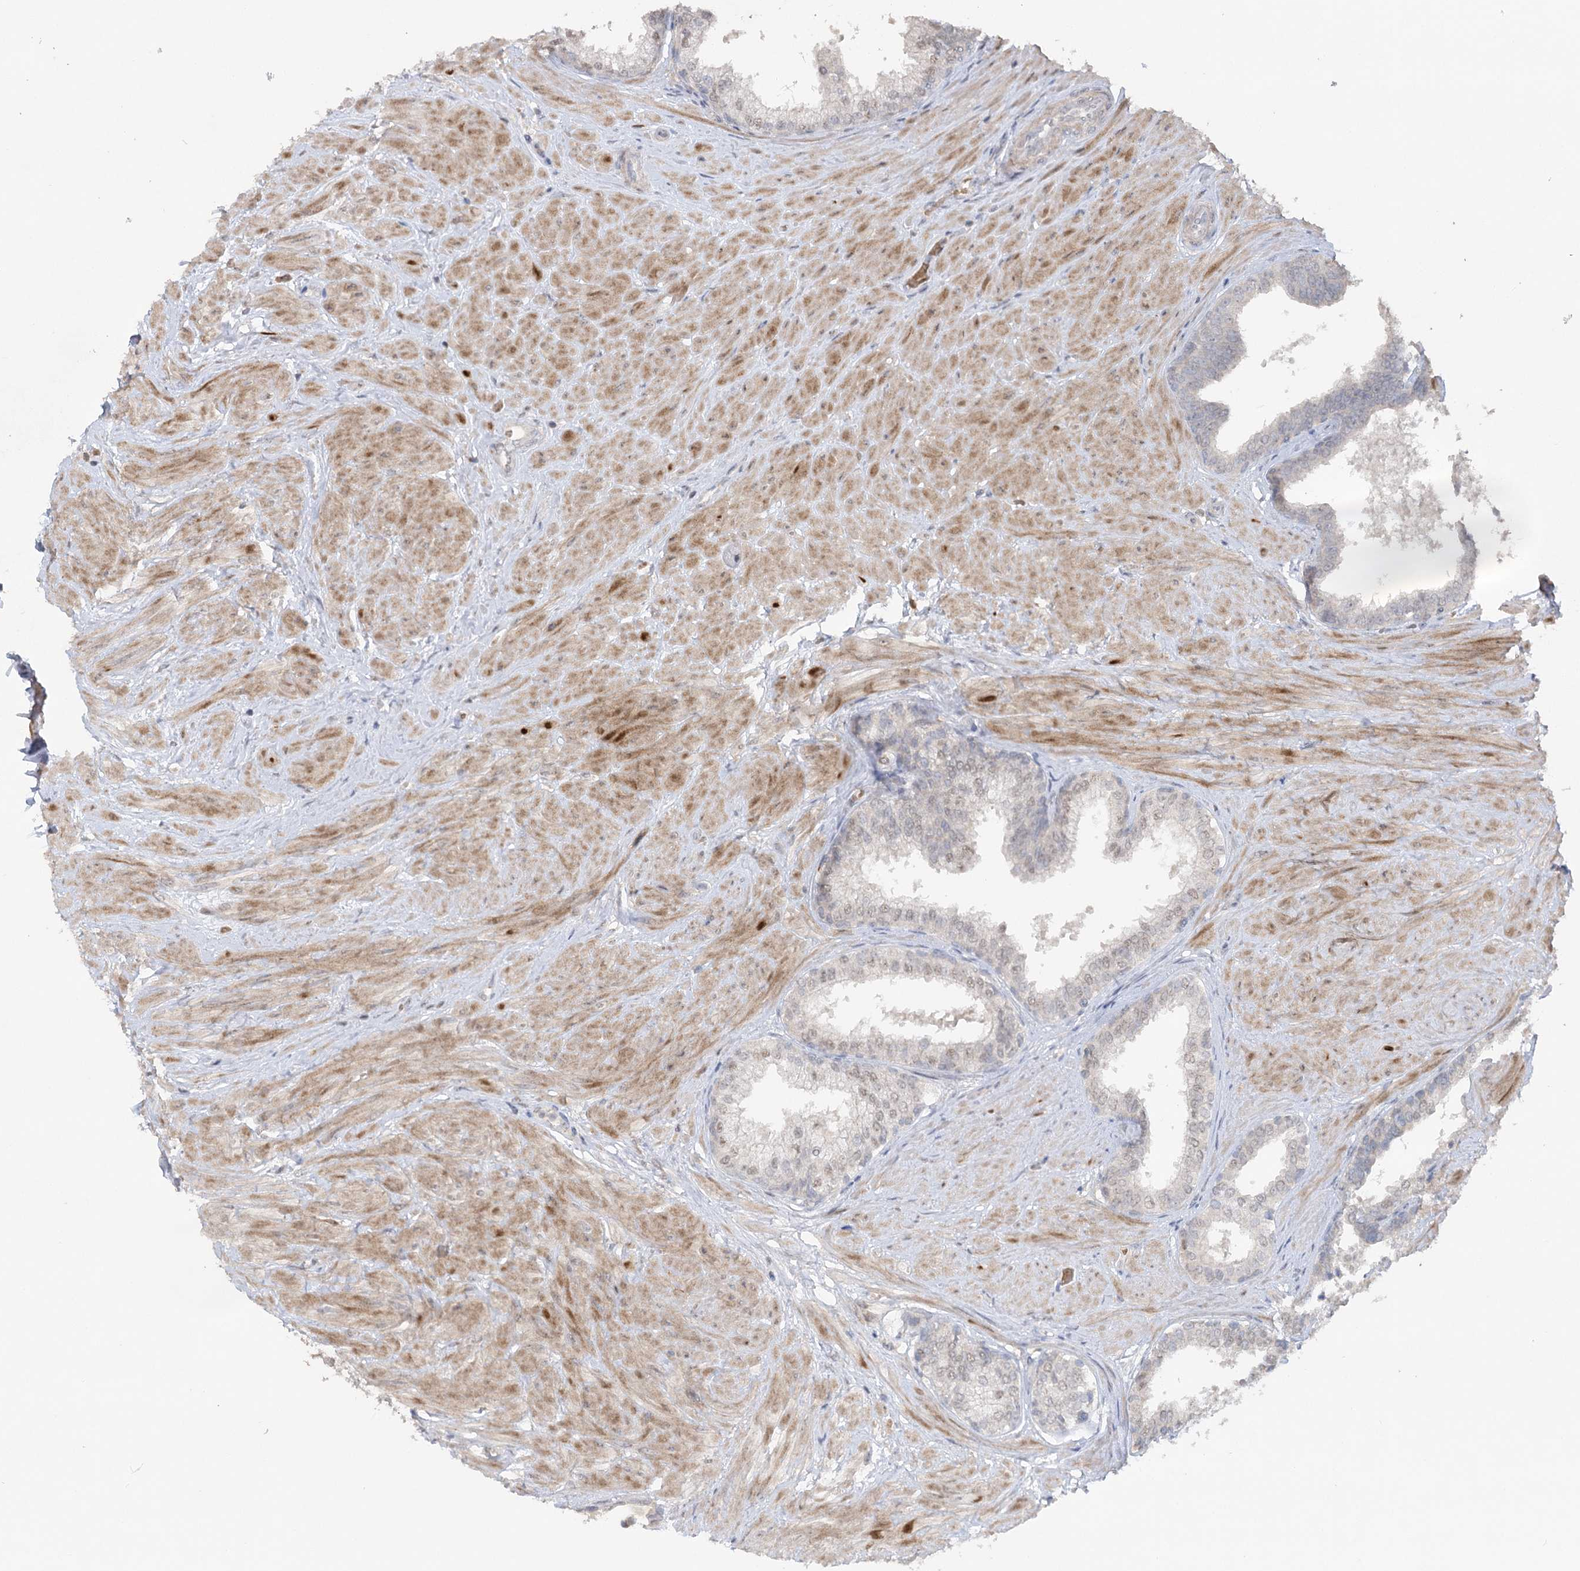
{"staining": {"intensity": "weak", "quantity": "<25%", "location": "nuclear"}, "tissue": "prostate", "cell_type": "Glandular cells", "image_type": "normal", "snomed": [{"axis": "morphology", "description": "Normal tissue, NOS"}, {"axis": "topography", "description": "Prostate"}], "caption": "Glandular cells are negative for brown protein staining in unremarkable prostate. (IHC, brightfield microscopy, high magnification).", "gene": "TRAF3IP1", "patient": {"sex": "male", "age": 48}}